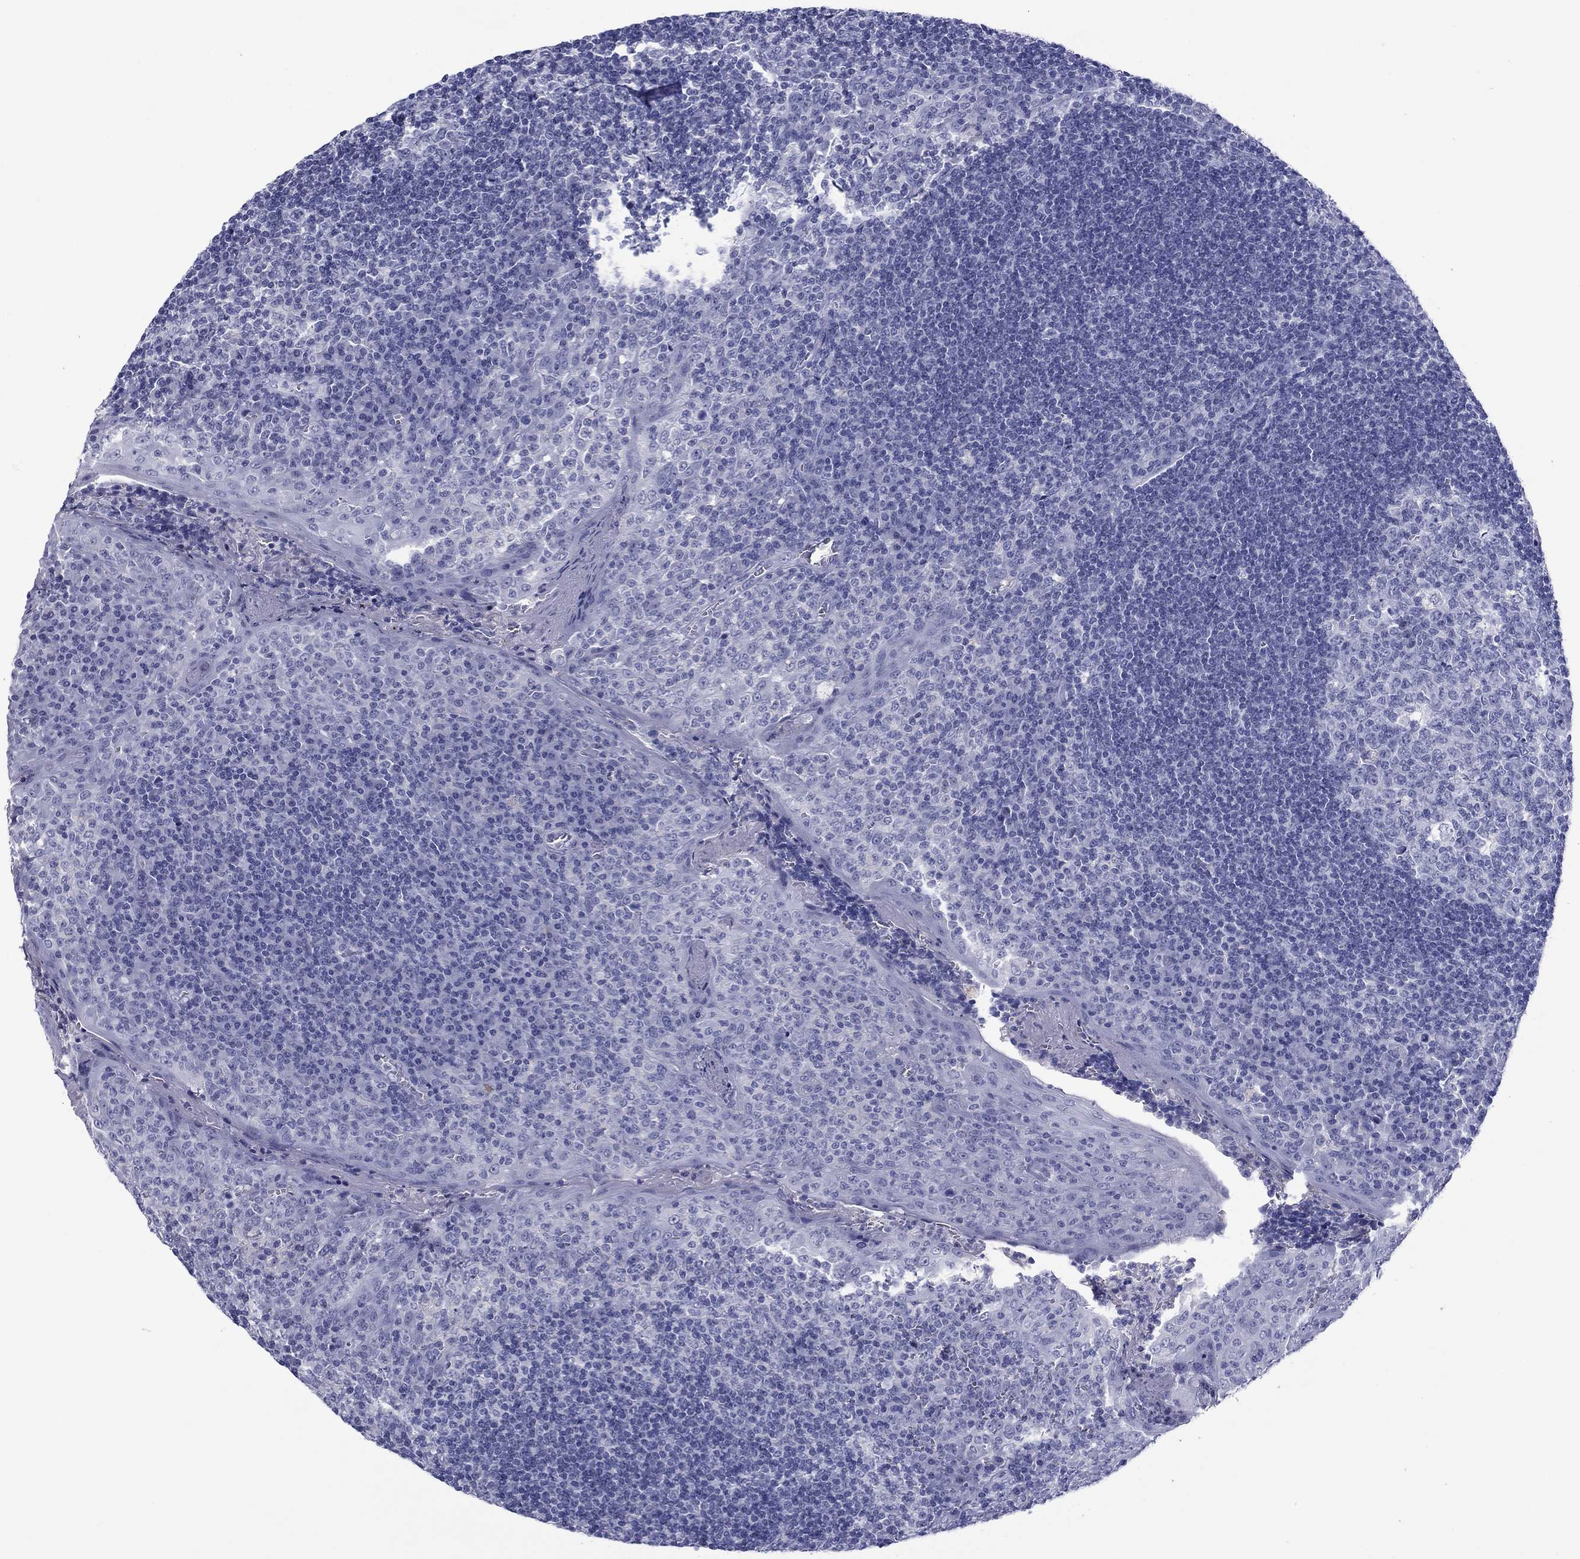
{"staining": {"intensity": "negative", "quantity": "none", "location": "none"}, "tissue": "tonsil", "cell_type": "Germinal center cells", "image_type": "normal", "snomed": [{"axis": "morphology", "description": "Normal tissue, NOS"}, {"axis": "topography", "description": "Tonsil"}], "caption": "The immunohistochemistry (IHC) micrograph has no significant positivity in germinal center cells of tonsil.", "gene": "TCFL5", "patient": {"sex": "female", "age": 13}}